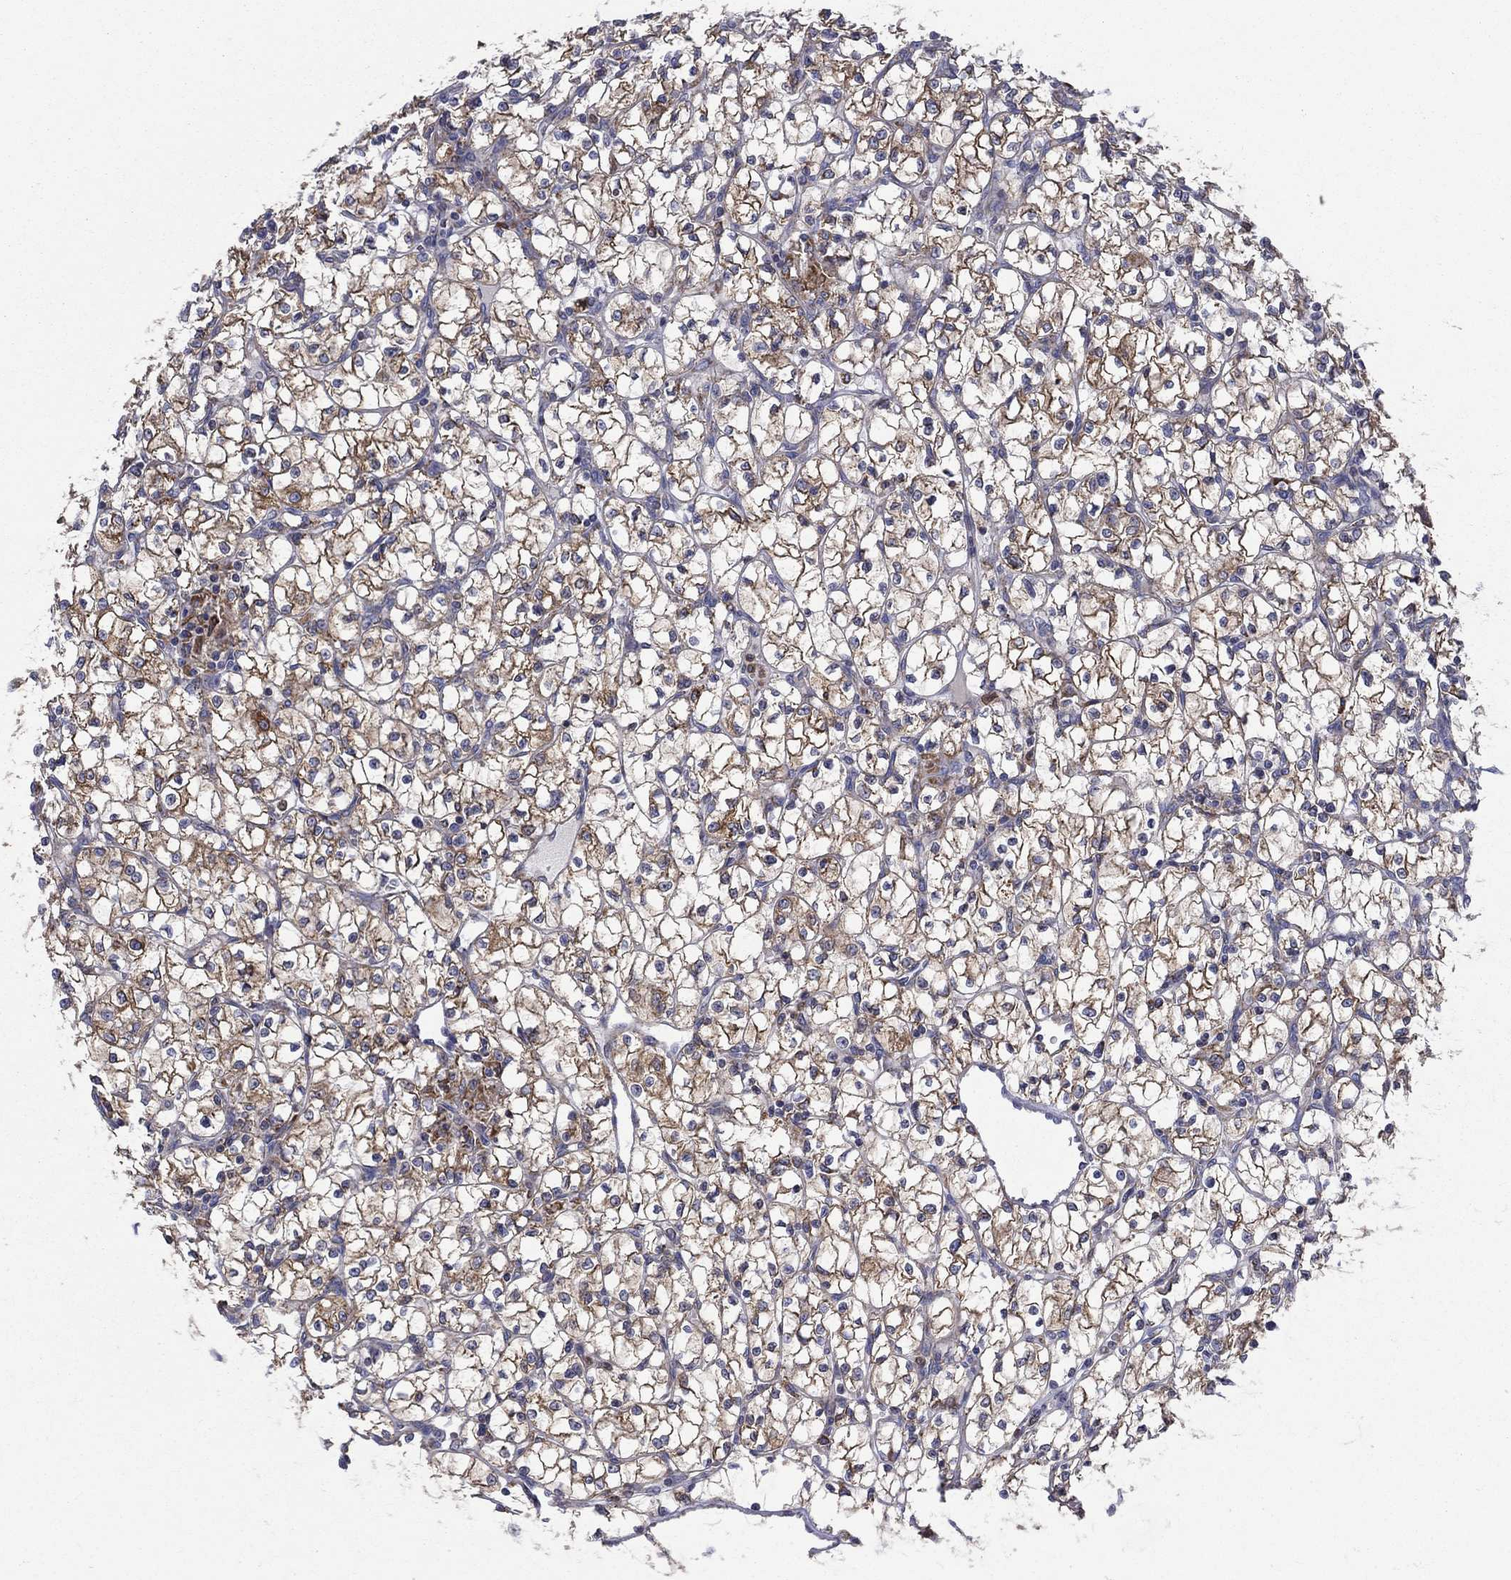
{"staining": {"intensity": "moderate", "quantity": ">75%", "location": "cytoplasmic/membranous"}, "tissue": "renal cancer", "cell_type": "Tumor cells", "image_type": "cancer", "snomed": [{"axis": "morphology", "description": "Adenocarcinoma, NOS"}, {"axis": "topography", "description": "Kidney"}], "caption": "This is an image of IHC staining of renal adenocarcinoma, which shows moderate expression in the cytoplasmic/membranous of tumor cells.", "gene": "PRDX4", "patient": {"sex": "female", "age": 64}}